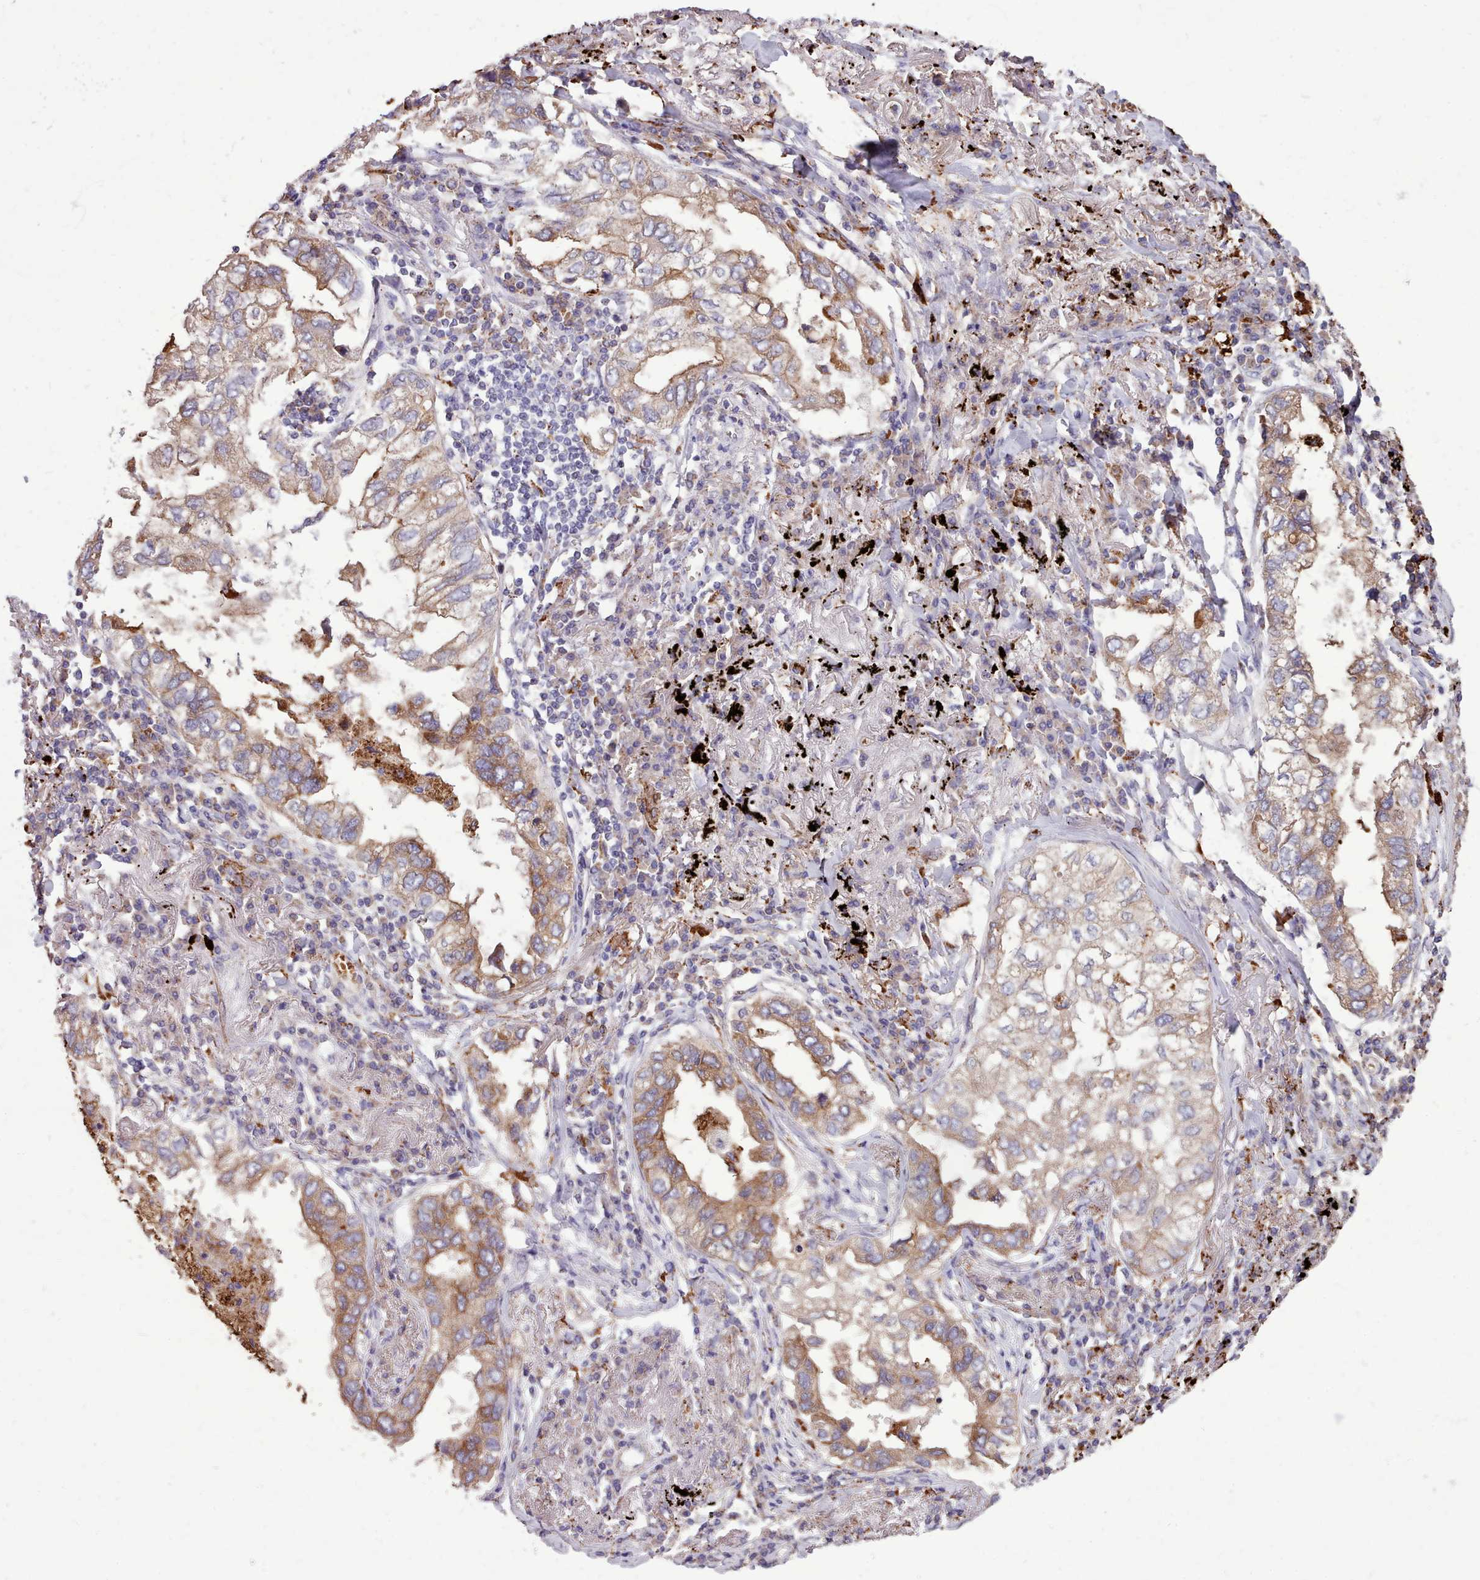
{"staining": {"intensity": "moderate", "quantity": ">75%", "location": "cytoplasmic/membranous"}, "tissue": "lung cancer", "cell_type": "Tumor cells", "image_type": "cancer", "snomed": [{"axis": "morphology", "description": "Adenocarcinoma, NOS"}, {"axis": "topography", "description": "Lung"}], "caption": "A histopathology image of human adenocarcinoma (lung) stained for a protein shows moderate cytoplasmic/membranous brown staining in tumor cells.", "gene": "PACSIN3", "patient": {"sex": "male", "age": 65}}